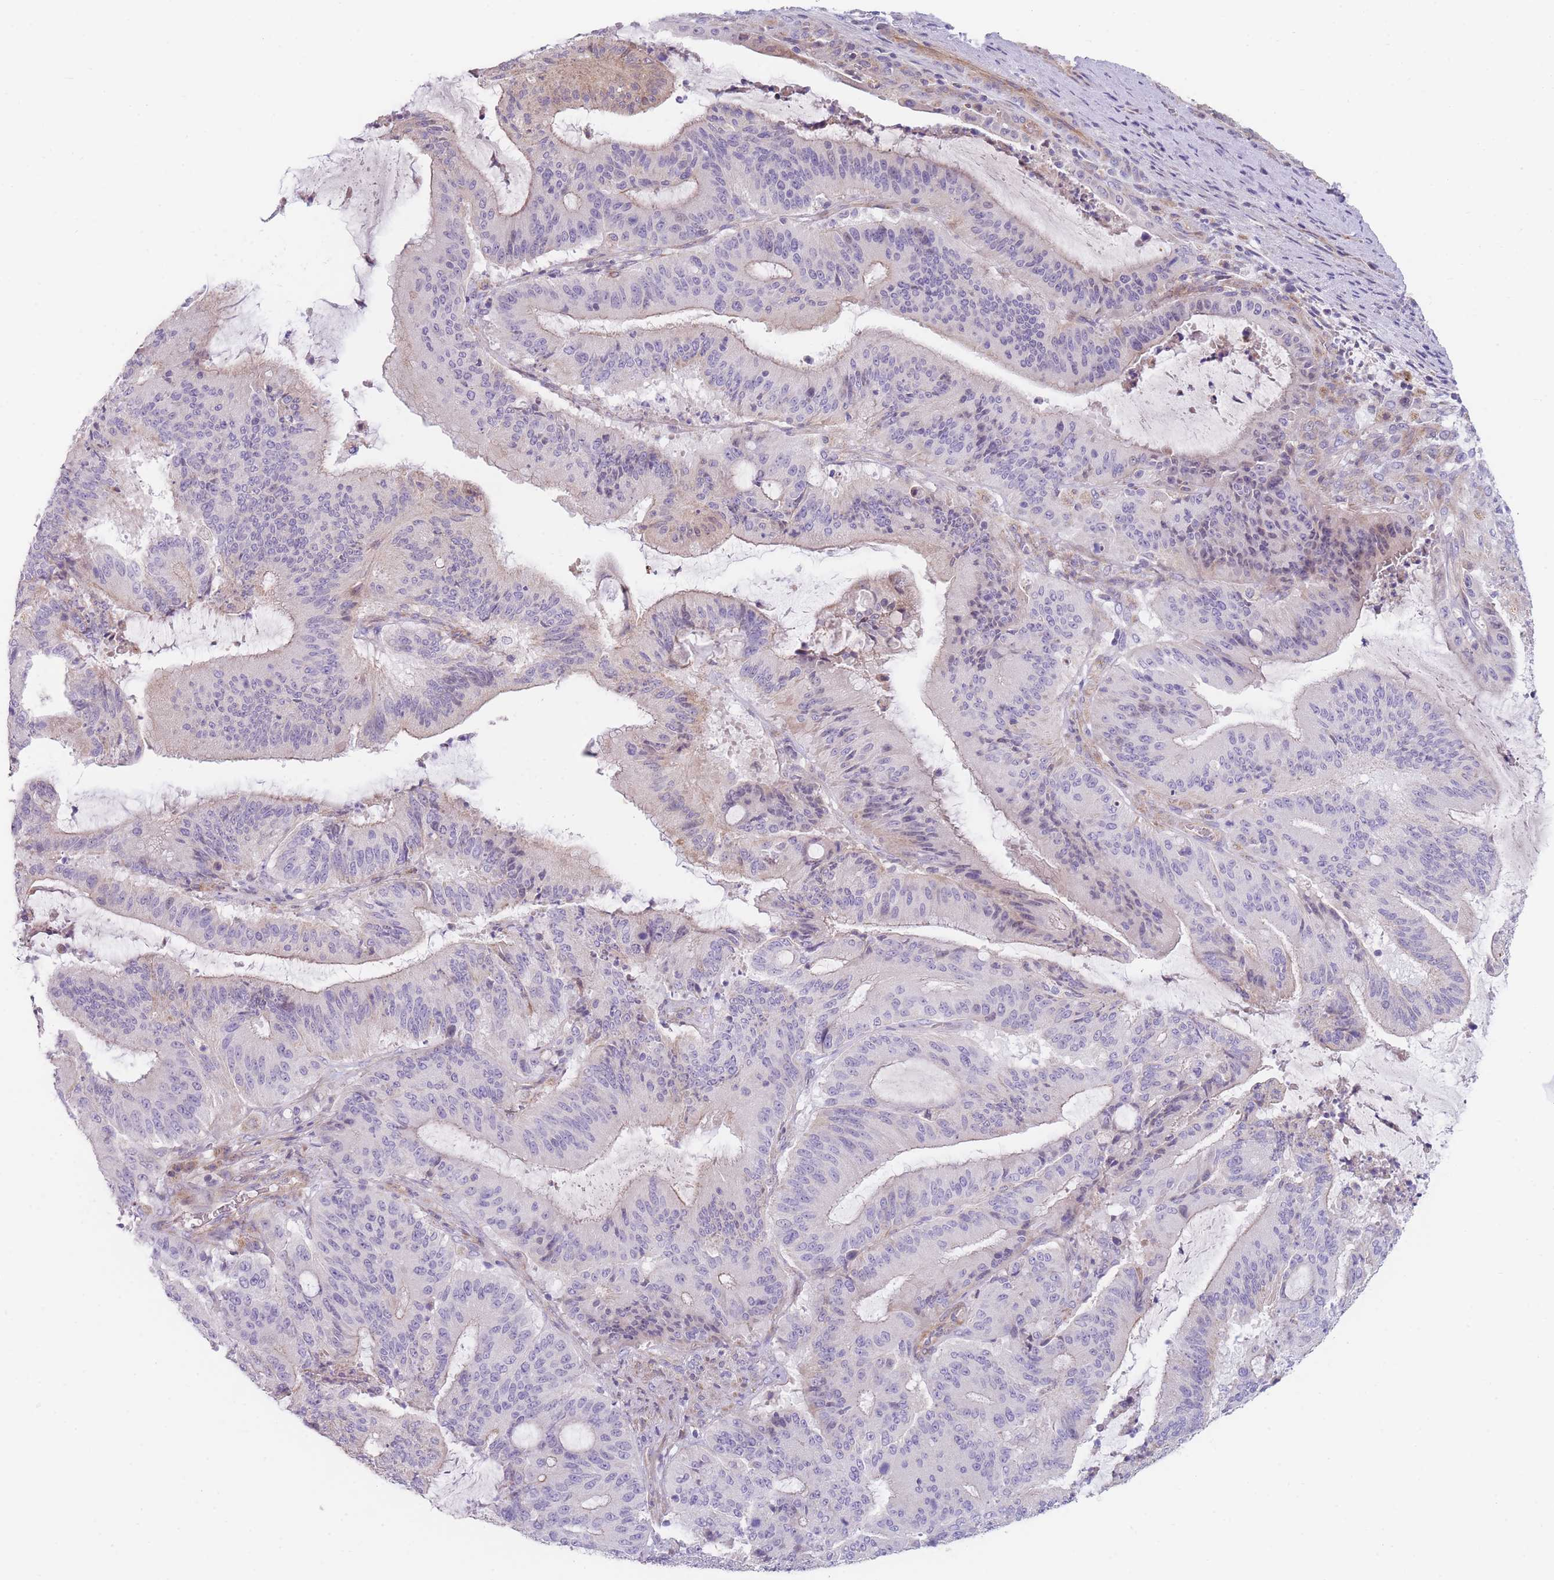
{"staining": {"intensity": "negative", "quantity": "none", "location": "none"}, "tissue": "liver cancer", "cell_type": "Tumor cells", "image_type": "cancer", "snomed": [{"axis": "morphology", "description": "Normal tissue, NOS"}, {"axis": "morphology", "description": "Cholangiocarcinoma"}, {"axis": "topography", "description": "Liver"}, {"axis": "topography", "description": "Peripheral nerve tissue"}], "caption": "Cholangiocarcinoma (liver) stained for a protein using IHC shows no staining tumor cells.", "gene": "SMPD4", "patient": {"sex": "female", "age": 73}}